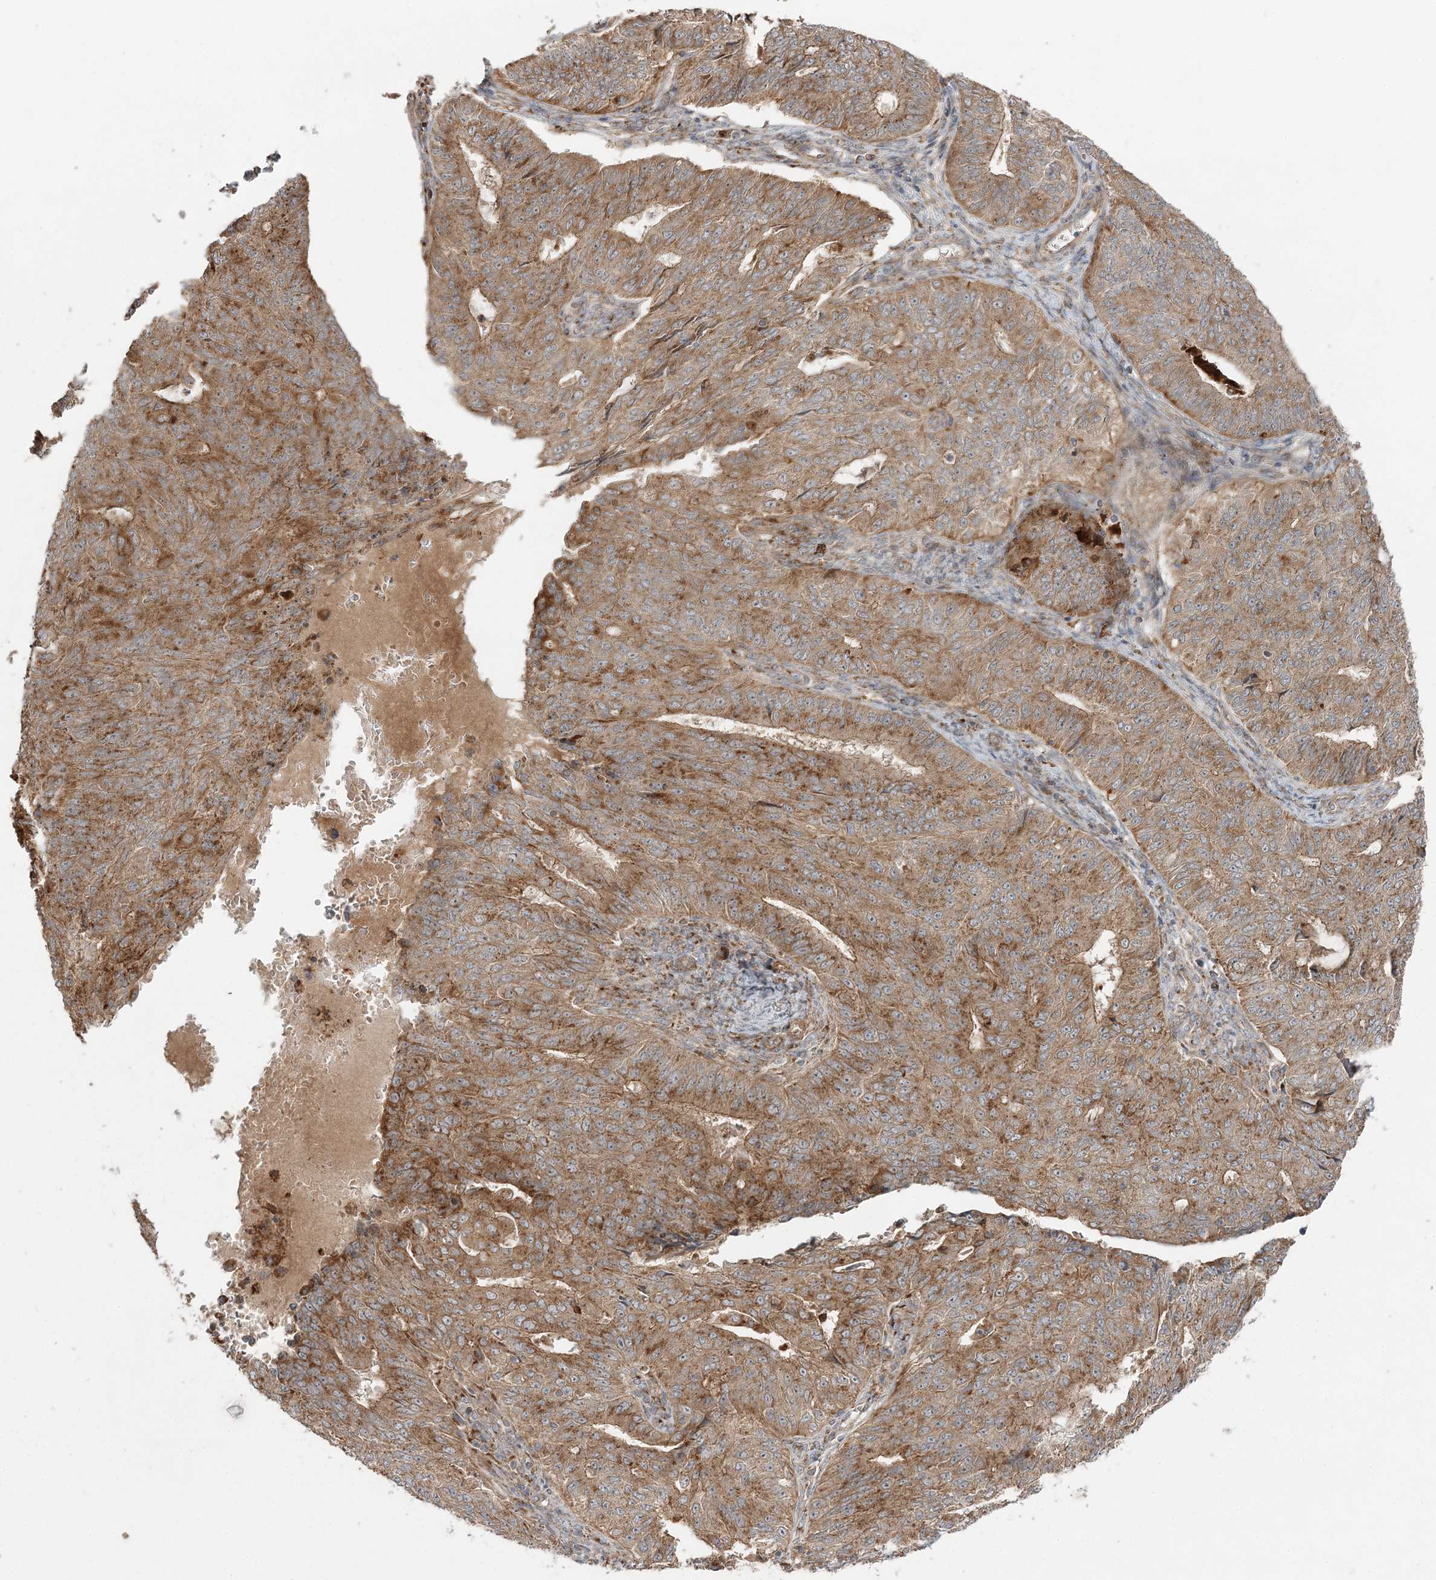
{"staining": {"intensity": "moderate", "quantity": ">75%", "location": "cytoplasmic/membranous"}, "tissue": "endometrial cancer", "cell_type": "Tumor cells", "image_type": "cancer", "snomed": [{"axis": "morphology", "description": "Adenocarcinoma, NOS"}, {"axis": "topography", "description": "Endometrium"}], "caption": "This histopathology image displays immunohistochemistry staining of adenocarcinoma (endometrial), with medium moderate cytoplasmic/membranous expression in about >75% of tumor cells.", "gene": "ABCC3", "patient": {"sex": "female", "age": 32}}